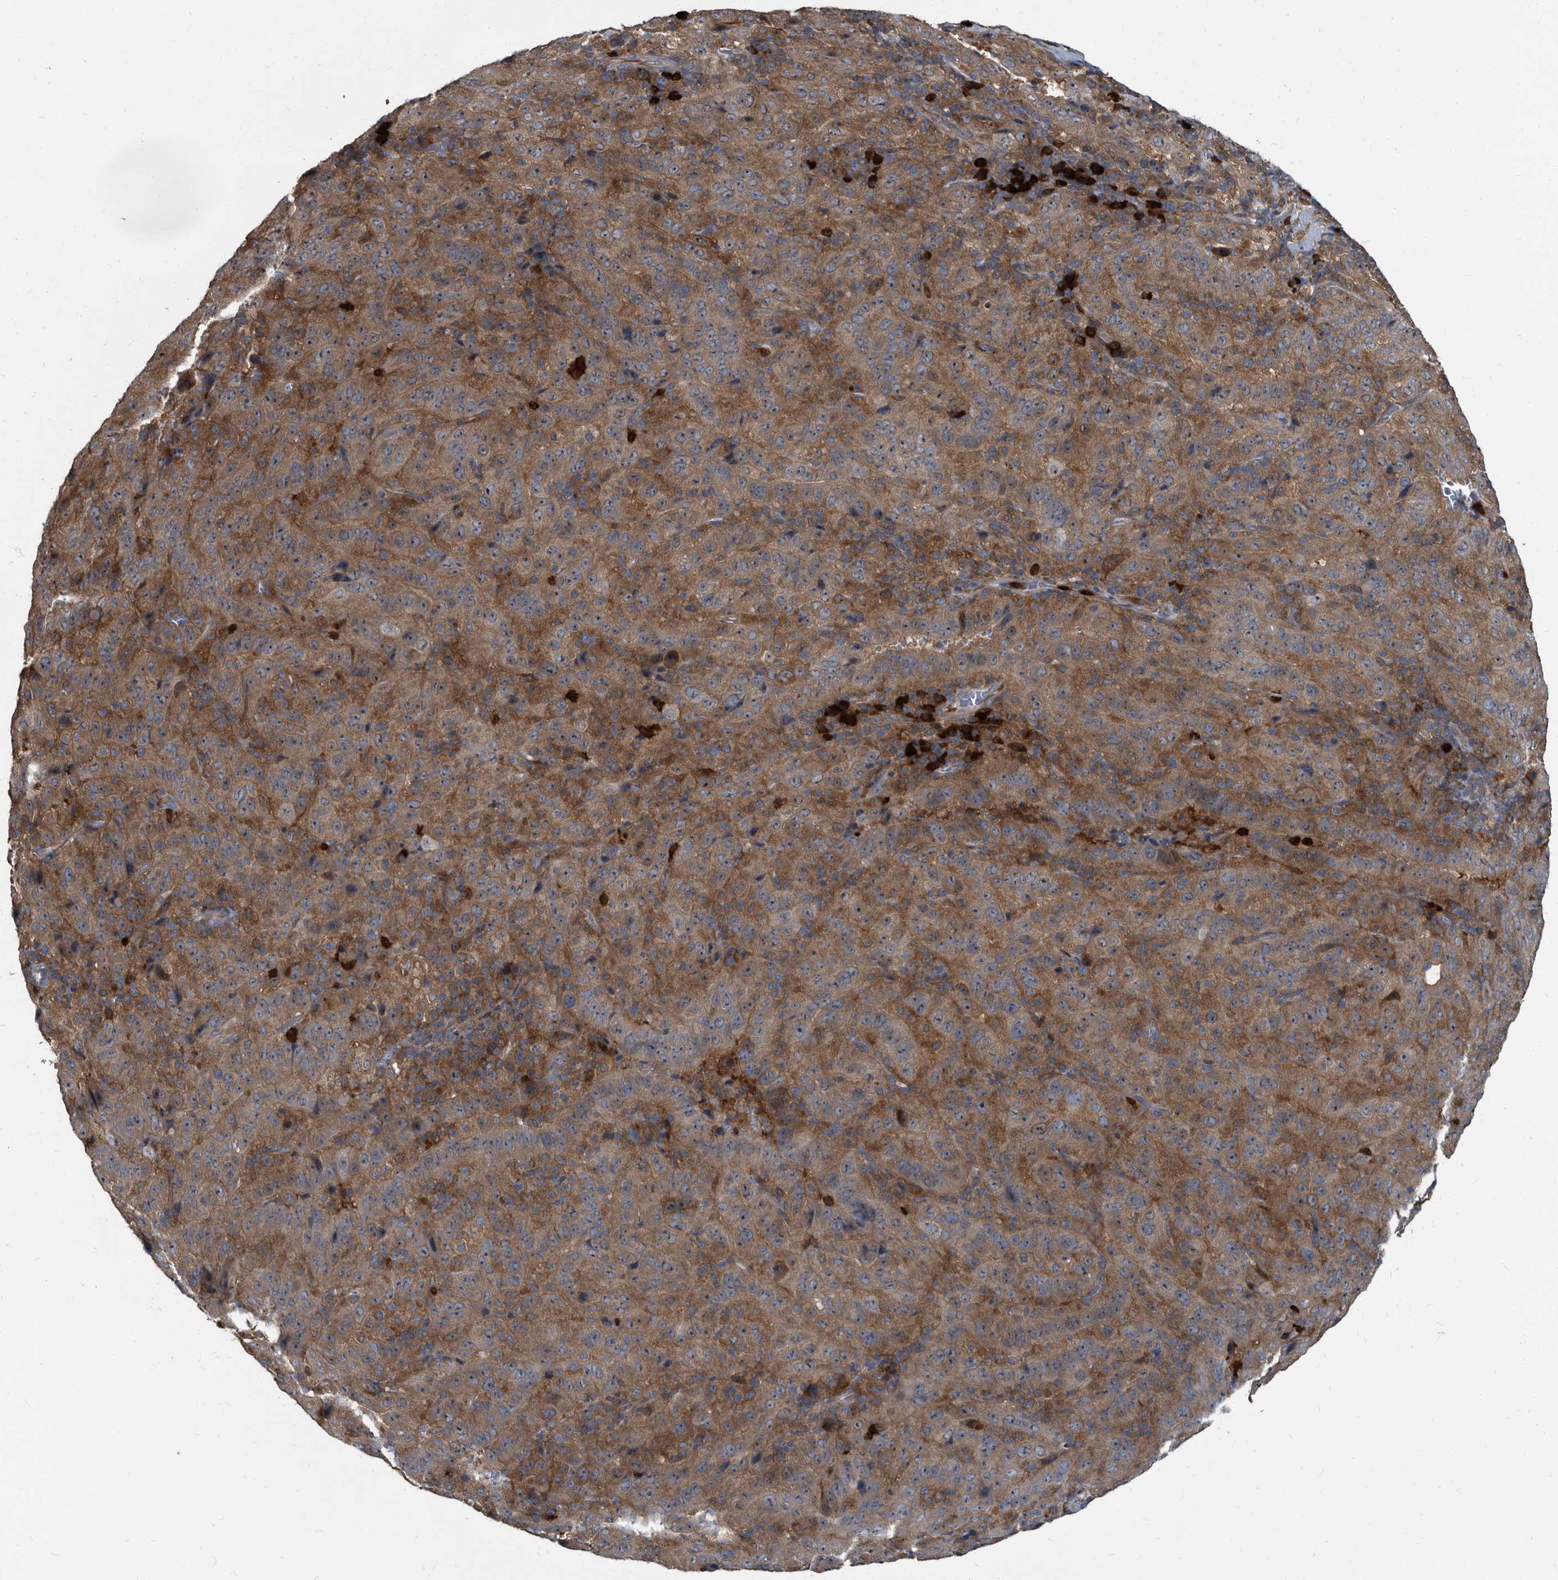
{"staining": {"intensity": "moderate", "quantity": ">75%", "location": "cytoplasmic/membranous"}, "tissue": "pancreatic cancer", "cell_type": "Tumor cells", "image_type": "cancer", "snomed": [{"axis": "morphology", "description": "Adenocarcinoma, NOS"}, {"axis": "topography", "description": "Pancreas"}], "caption": "A photomicrograph showing moderate cytoplasmic/membranous expression in approximately >75% of tumor cells in pancreatic adenocarcinoma, as visualized by brown immunohistochemical staining.", "gene": "CDV3", "patient": {"sex": "male", "age": 63}}